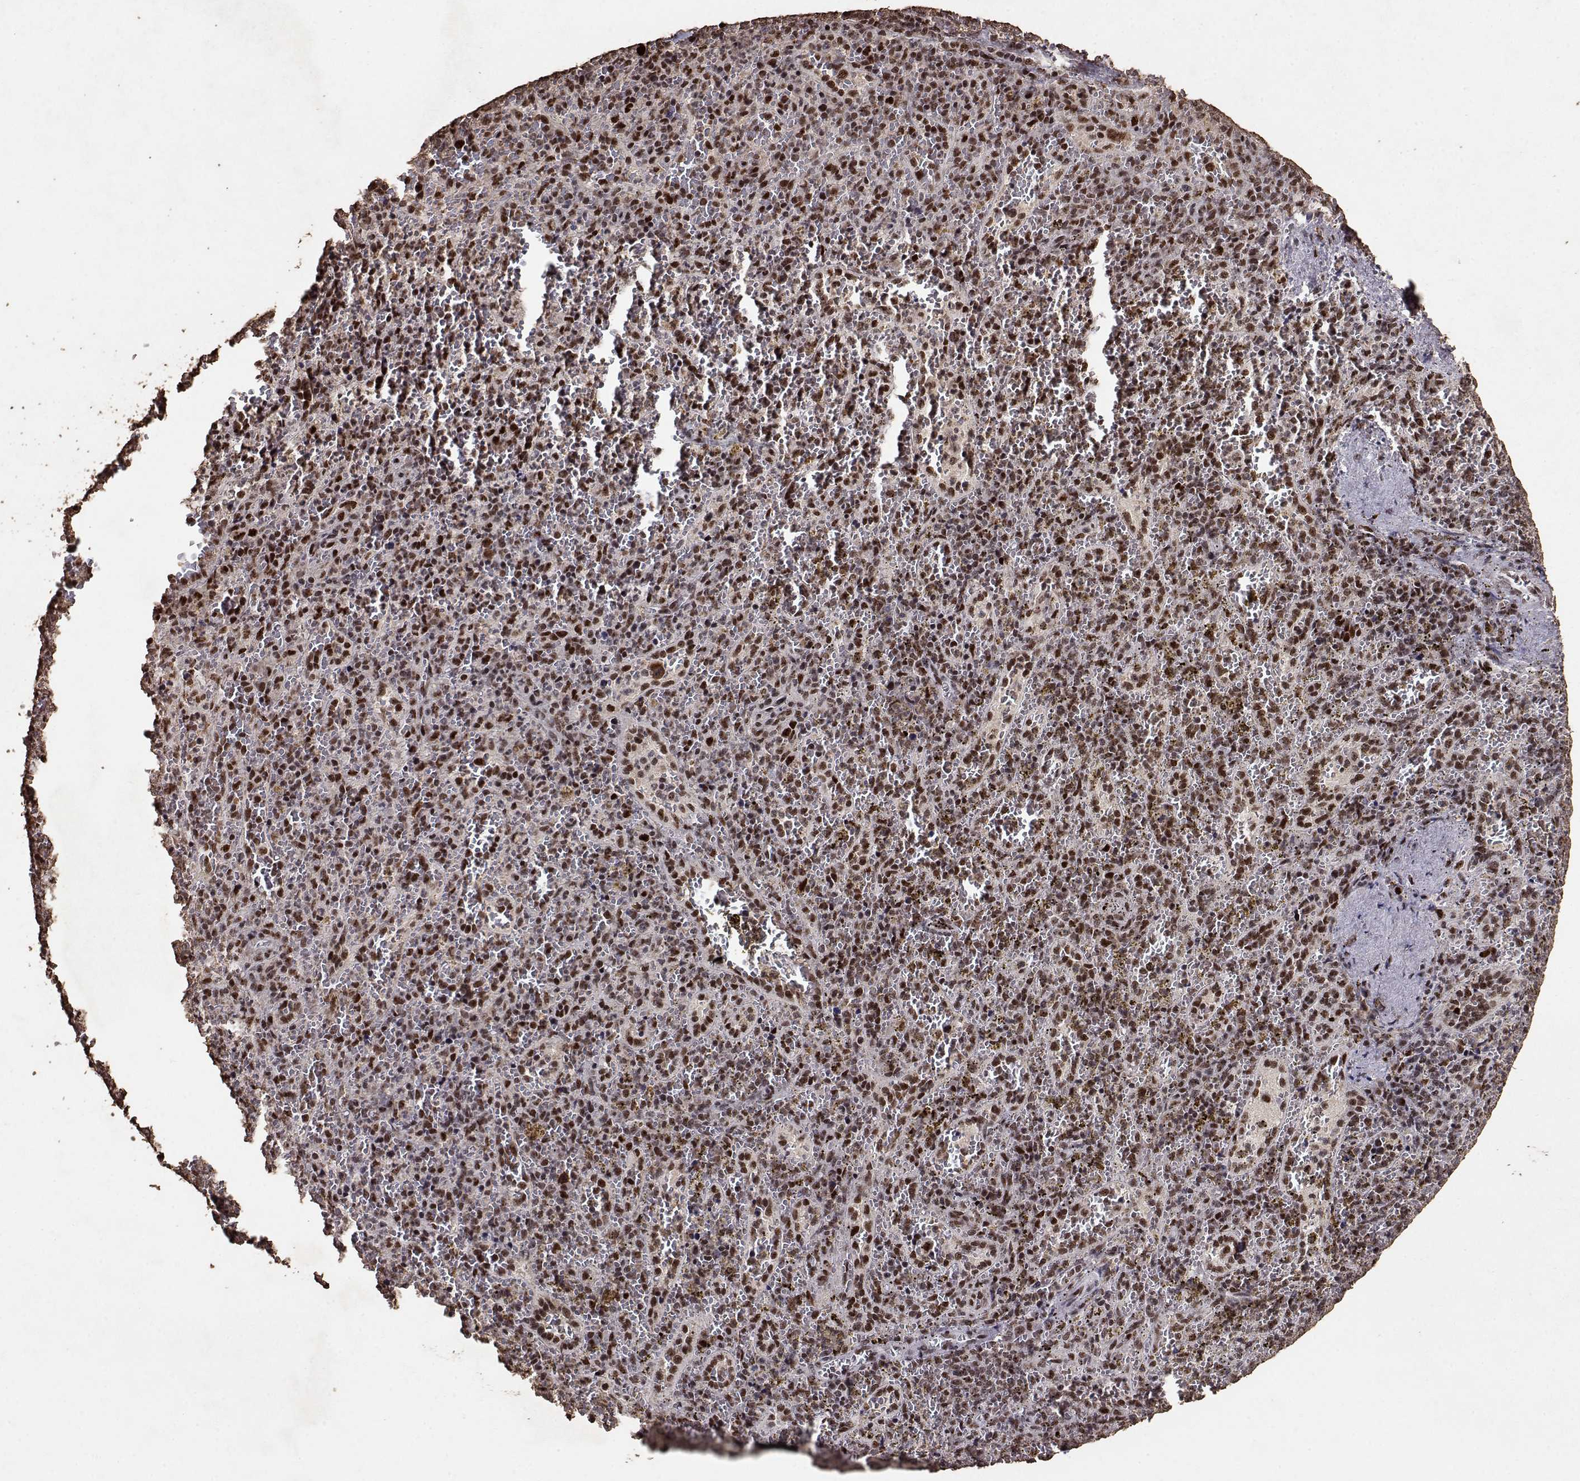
{"staining": {"intensity": "strong", "quantity": ">75%", "location": "nuclear"}, "tissue": "spleen", "cell_type": "Cells in red pulp", "image_type": "normal", "snomed": [{"axis": "morphology", "description": "Normal tissue, NOS"}, {"axis": "topography", "description": "Spleen"}], "caption": "The immunohistochemical stain labels strong nuclear positivity in cells in red pulp of unremarkable spleen. Using DAB (3,3'-diaminobenzidine) (brown) and hematoxylin (blue) stains, captured at high magnification using brightfield microscopy.", "gene": "TOE1", "patient": {"sex": "female", "age": 50}}